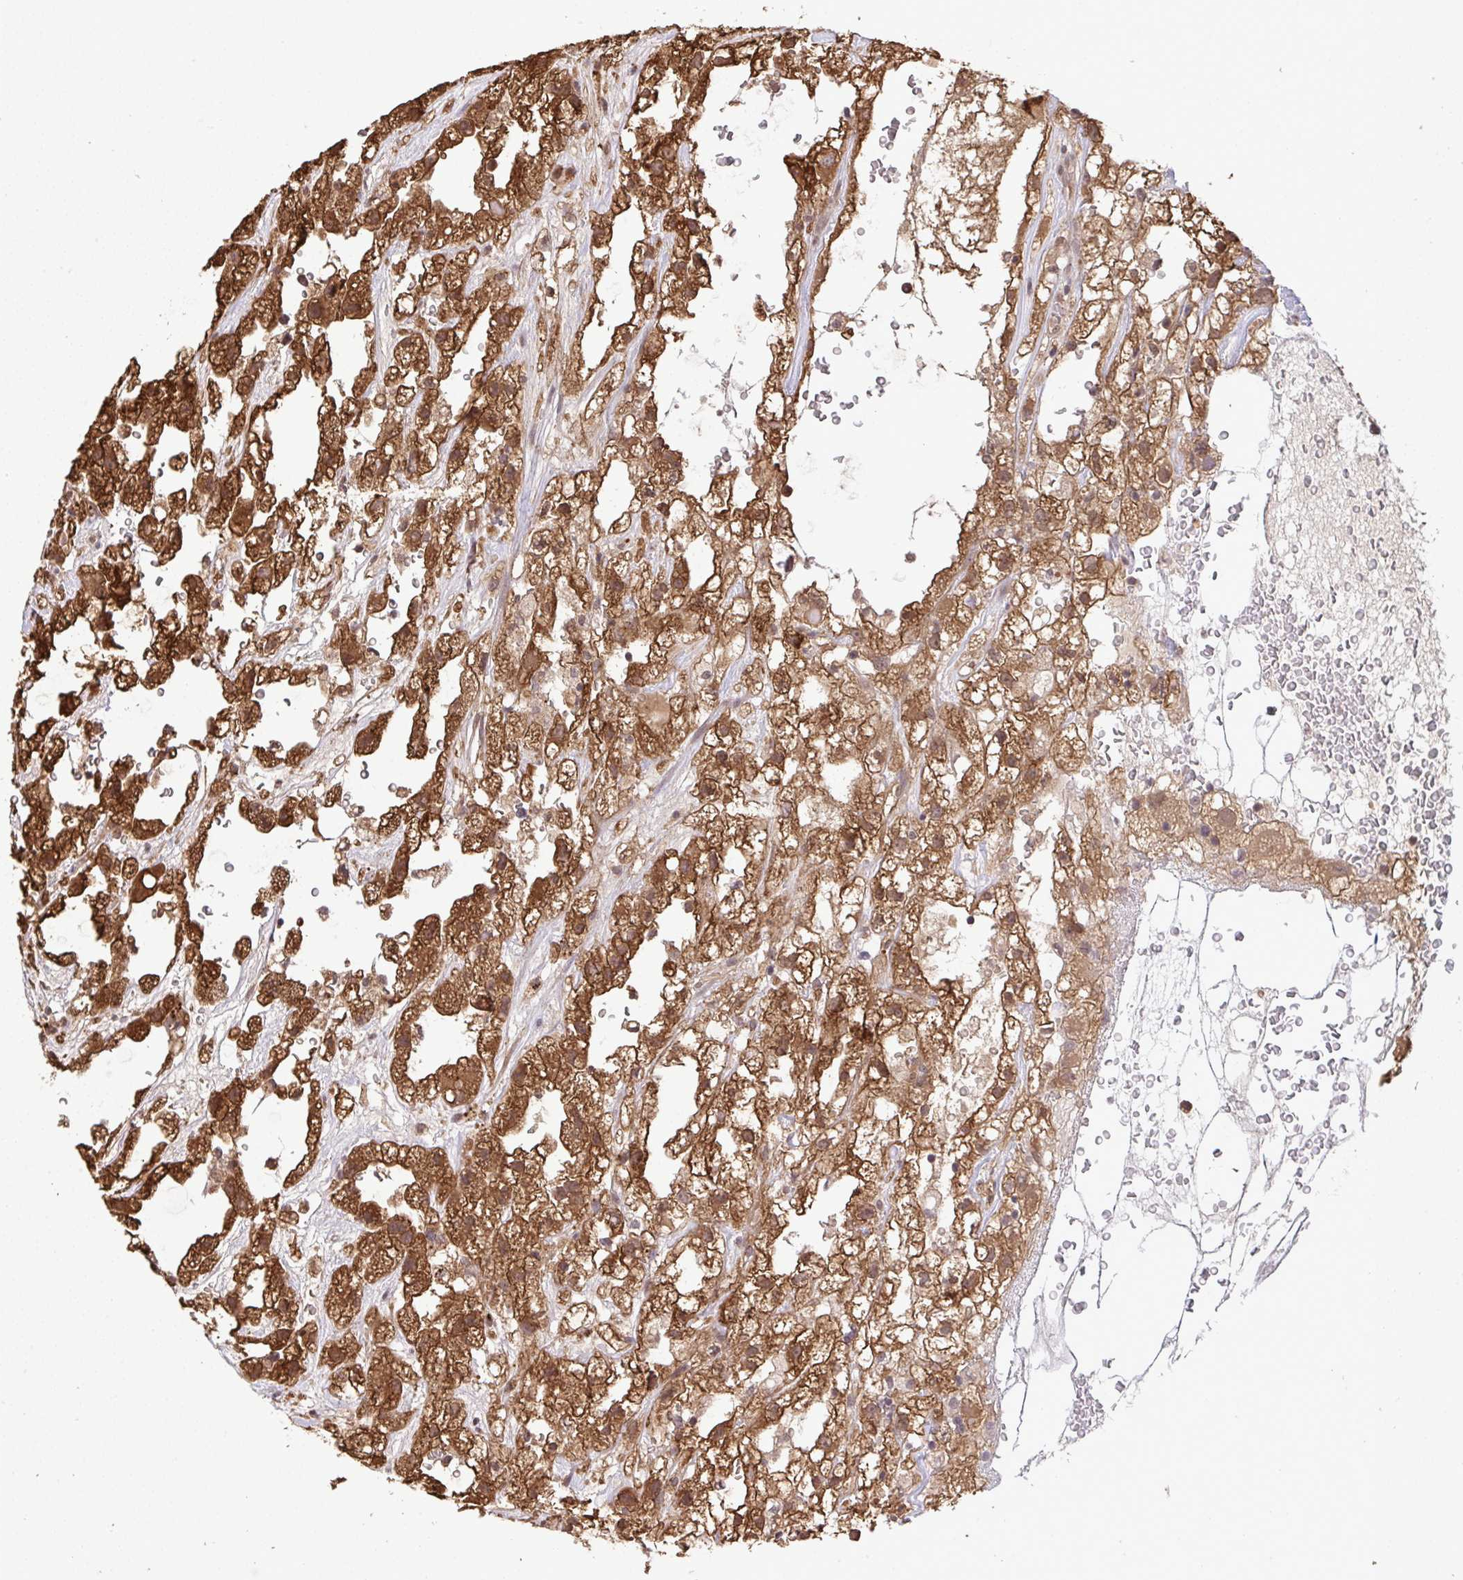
{"staining": {"intensity": "strong", "quantity": "25%-75%", "location": "cytoplasmic/membranous"}, "tissue": "renal cancer", "cell_type": "Tumor cells", "image_type": "cancer", "snomed": [{"axis": "morphology", "description": "Adenocarcinoma, NOS"}, {"axis": "topography", "description": "Kidney"}], "caption": "Strong cytoplasmic/membranous staining for a protein is identified in approximately 25%-75% of tumor cells of adenocarcinoma (renal) using immunohistochemistry.", "gene": "C12orf57", "patient": {"sex": "male", "age": 59}}